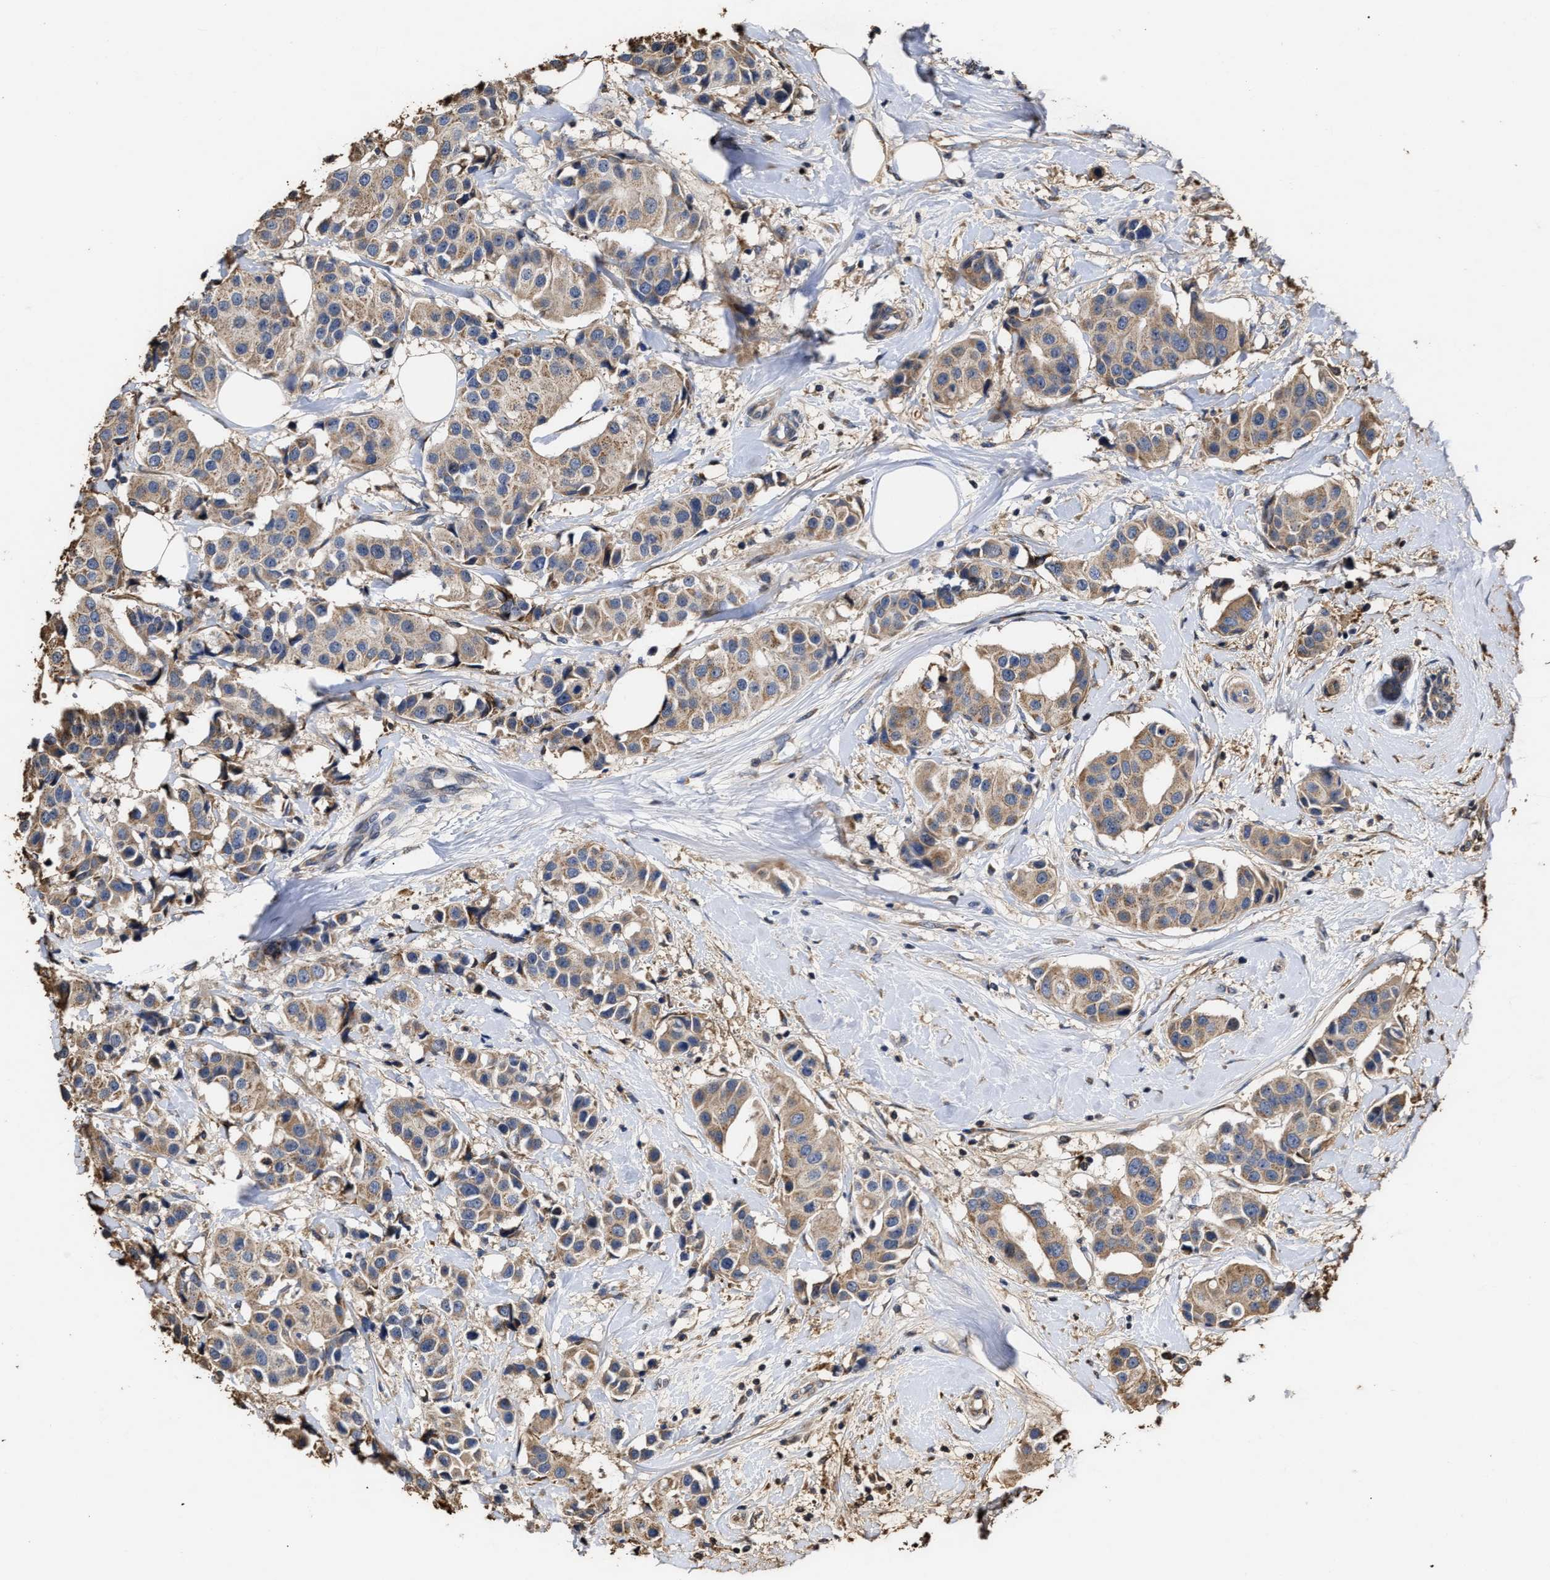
{"staining": {"intensity": "weak", "quantity": ">75%", "location": "cytoplasmic/membranous"}, "tissue": "breast cancer", "cell_type": "Tumor cells", "image_type": "cancer", "snomed": [{"axis": "morphology", "description": "Normal tissue, NOS"}, {"axis": "morphology", "description": "Duct carcinoma"}, {"axis": "topography", "description": "Breast"}], "caption": "DAB immunohistochemical staining of human breast cancer displays weak cytoplasmic/membranous protein staining in about >75% of tumor cells.", "gene": "GOSR1", "patient": {"sex": "female", "age": 39}}